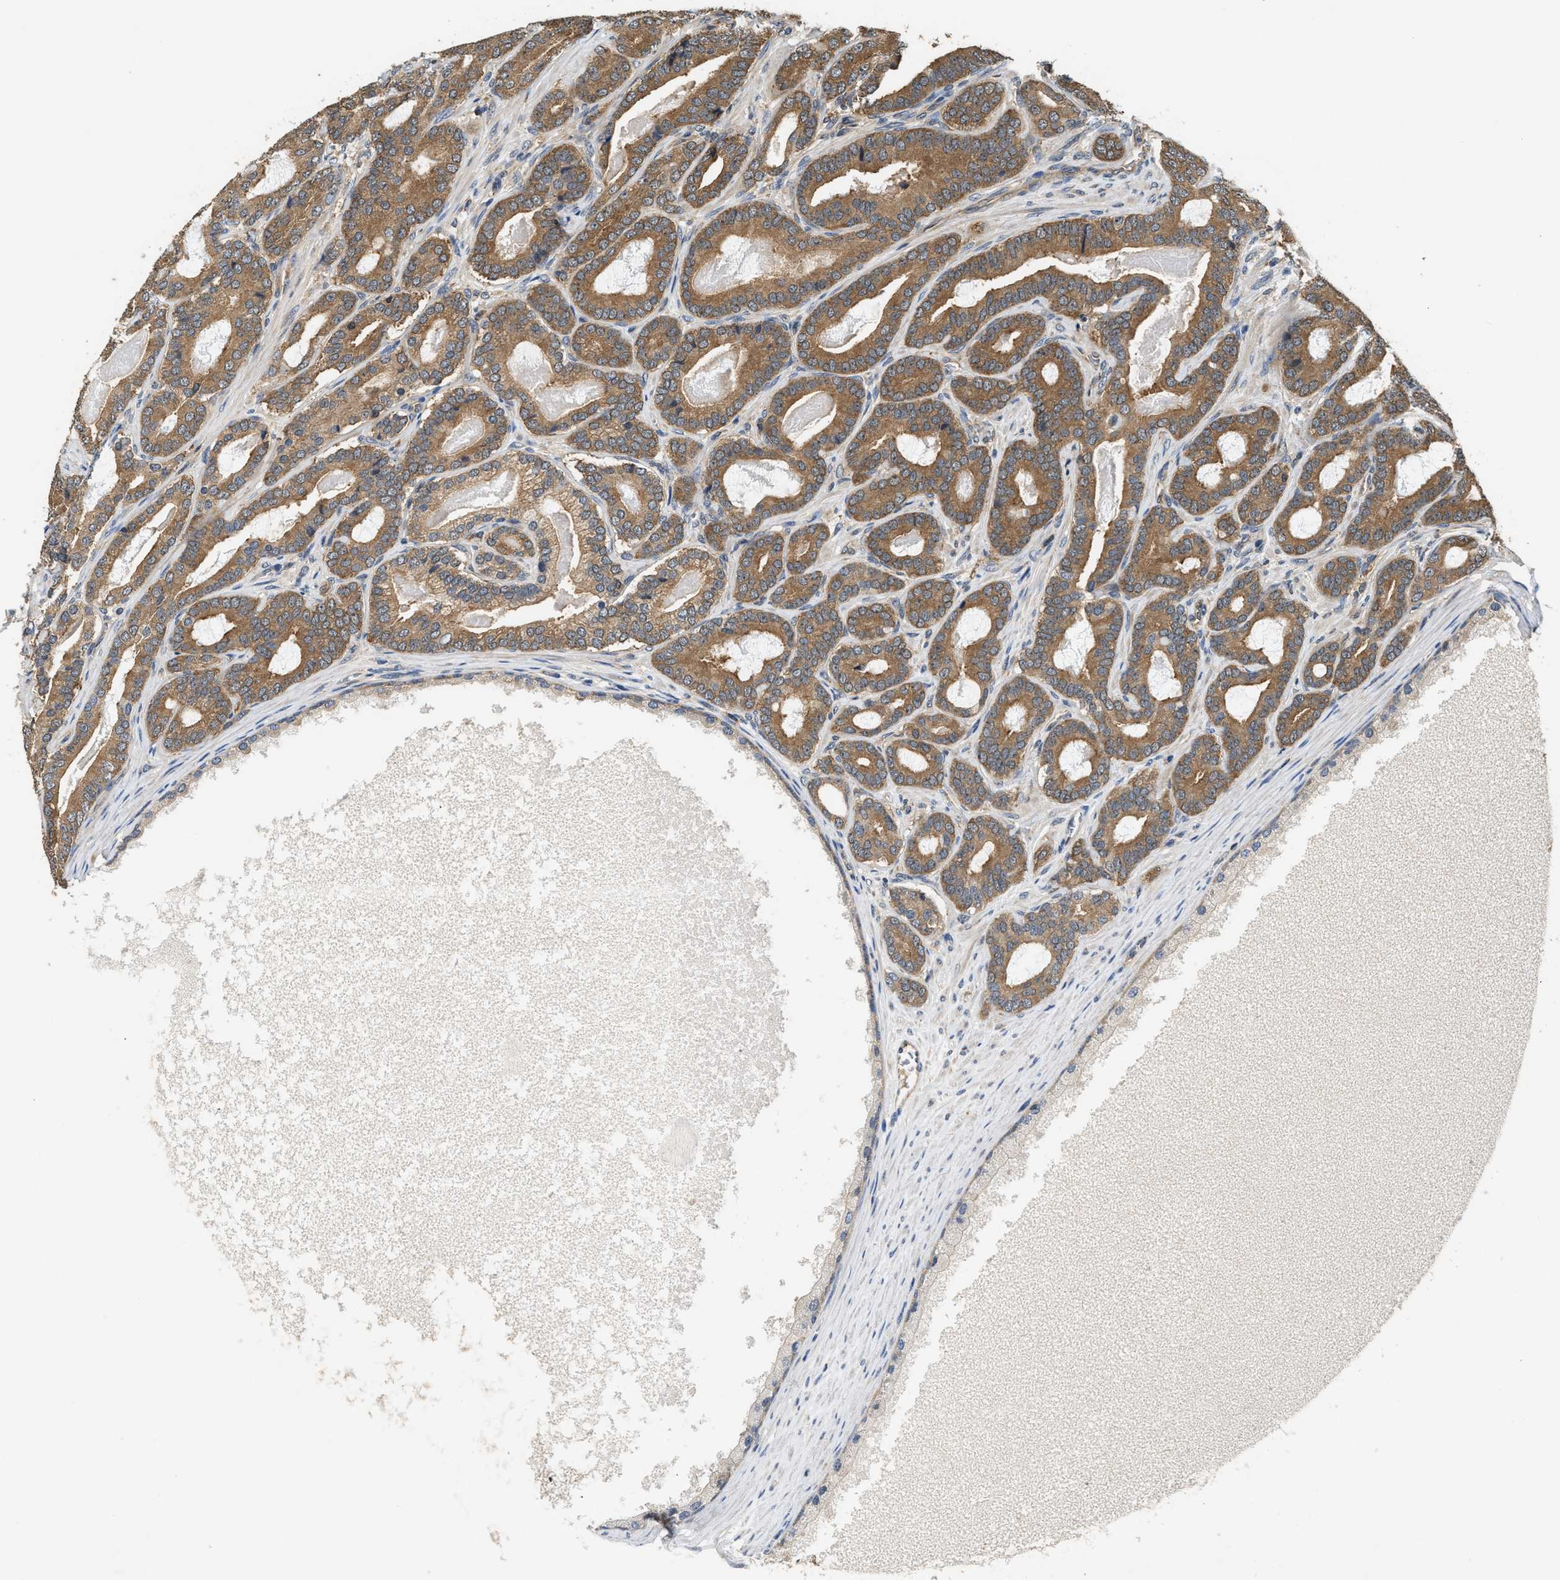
{"staining": {"intensity": "moderate", "quantity": ">75%", "location": "cytoplasmic/membranous"}, "tissue": "prostate cancer", "cell_type": "Tumor cells", "image_type": "cancer", "snomed": [{"axis": "morphology", "description": "Adenocarcinoma, High grade"}, {"axis": "topography", "description": "Prostate"}], "caption": "A brown stain shows moderate cytoplasmic/membranous staining of a protein in prostate high-grade adenocarcinoma tumor cells.", "gene": "DNAJC2", "patient": {"sex": "male", "age": 60}}